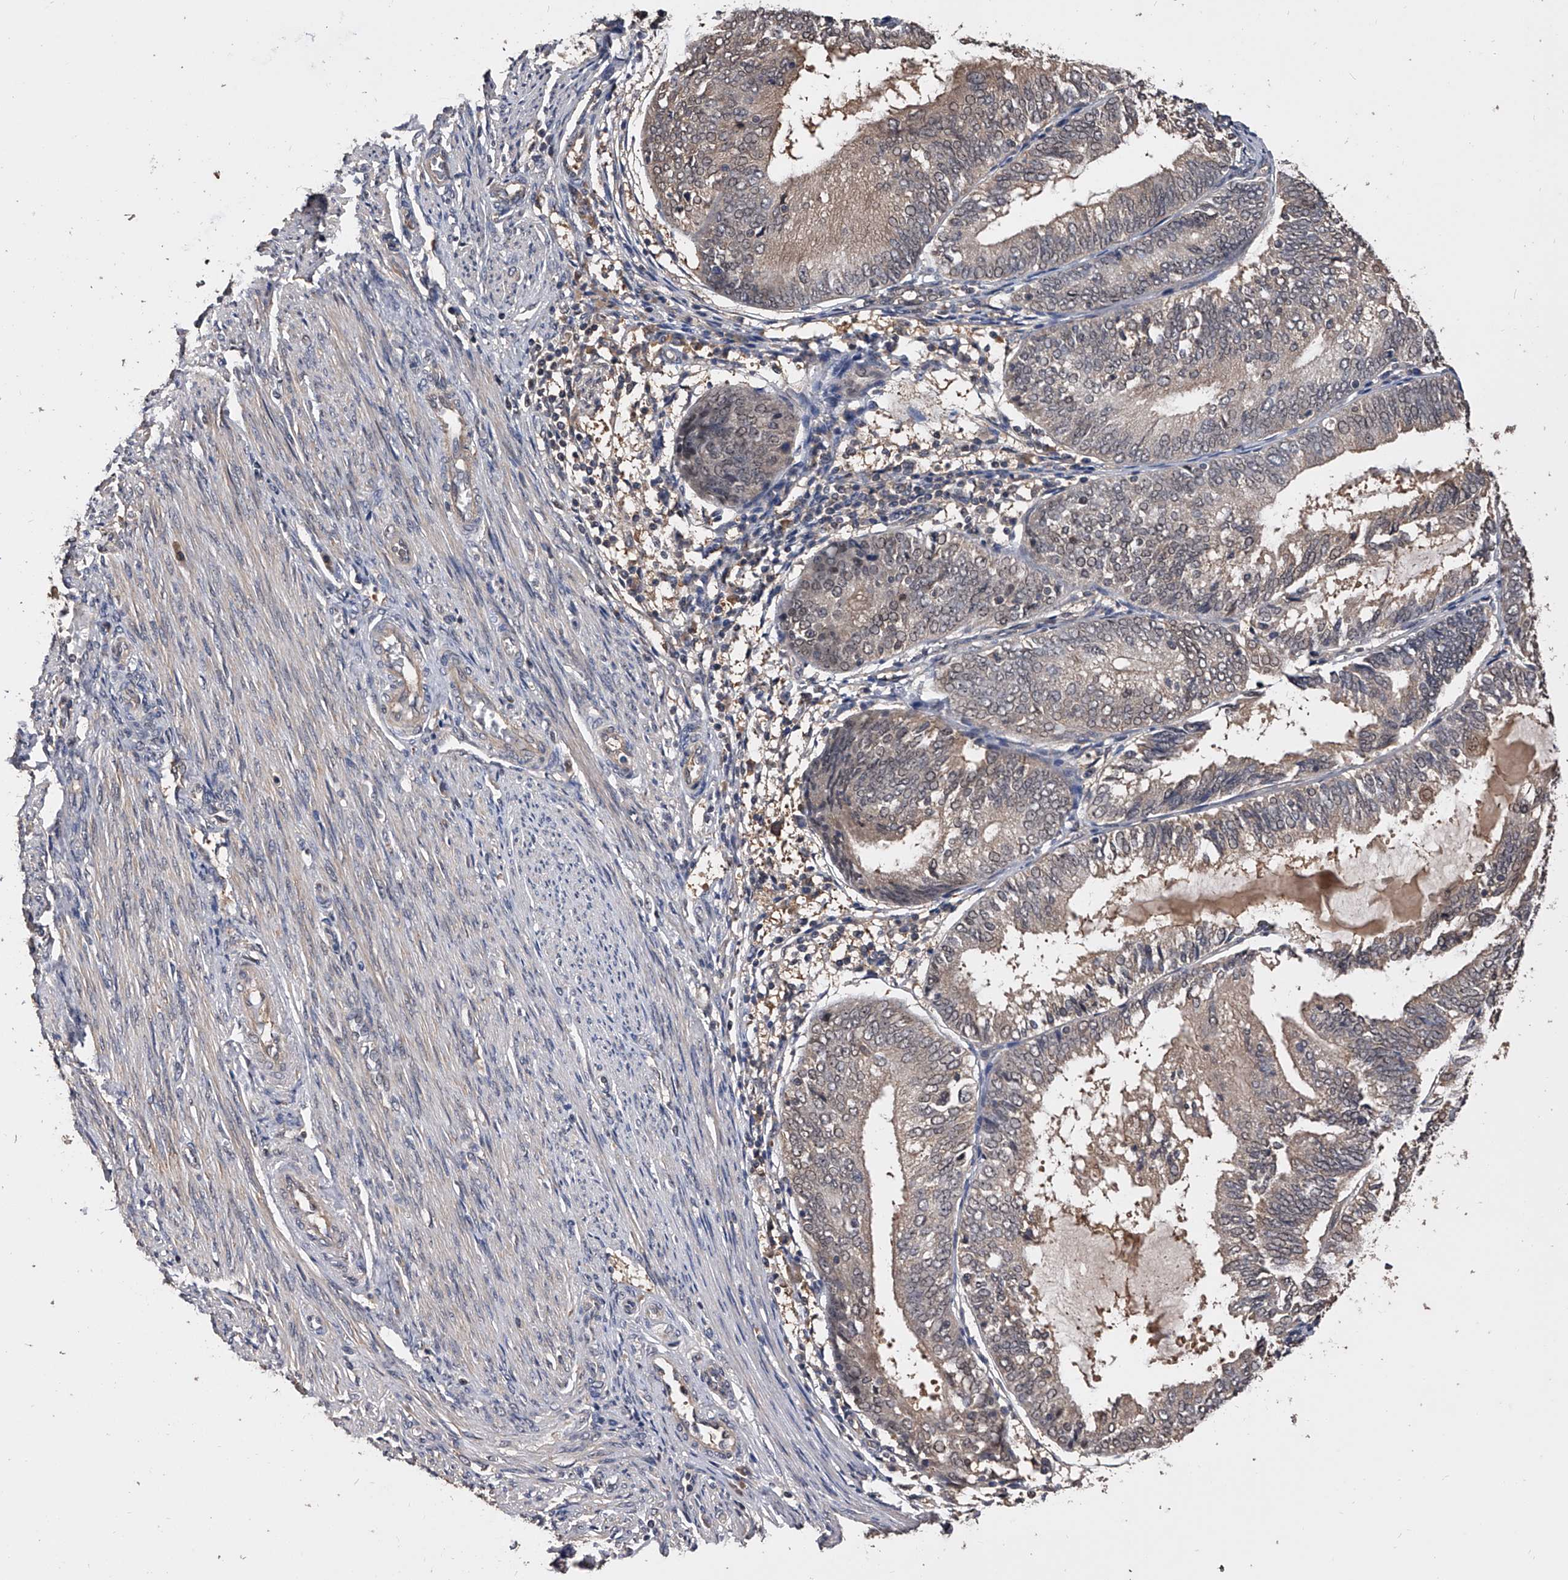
{"staining": {"intensity": "negative", "quantity": "none", "location": "none"}, "tissue": "endometrial cancer", "cell_type": "Tumor cells", "image_type": "cancer", "snomed": [{"axis": "morphology", "description": "Adenocarcinoma, NOS"}, {"axis": "topography", "description": "Endometrium"}], "caption": "There is no significant positivity in tumor cells of adenocarcinoma (endometrial). Brightfield microscopy of IHC stained with DAB (brown) and hematoxylin (blue), captured at high magnification.", "gene": "EFCAB7", "patient": {"sex": "female", "age": 81}}